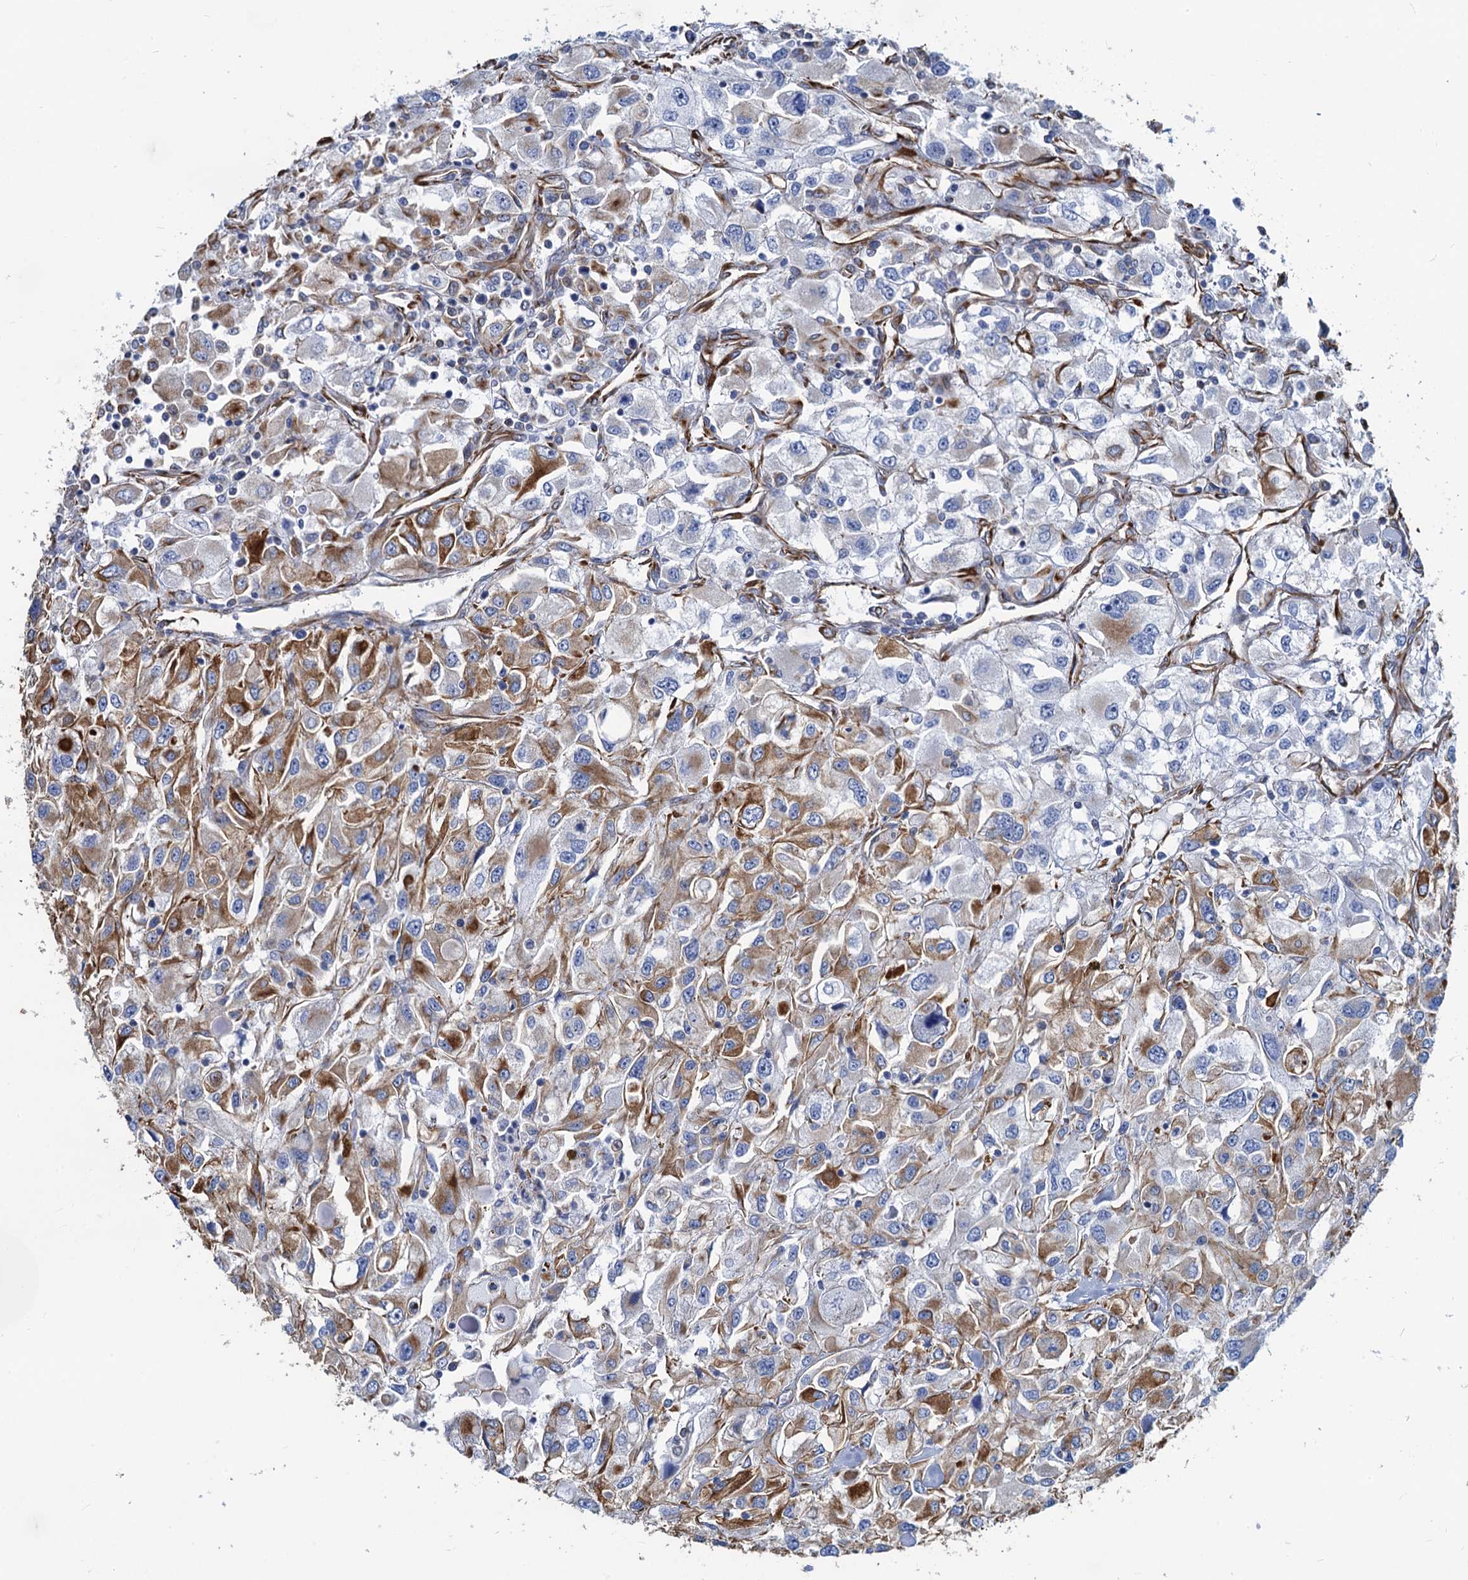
{"staining": {"intensity": "moderate", "quantity": "25%-75%", "location": "cytoplasmic/membranous"}, "tissue": "renal cancer", "cell_type": "Tumor cells", "image_type": "cancer", "snomed": [{"axis": "morphology", "description": "Adenocarcinoma, NOS"}, {"axis": "topography", "description": "Kidney"}], "caption": "Renal cancer was stained to show a protein in brown. There is medium levels of moderate cytoplasmic/membranous expression in approximately 25%-75% of tumor cells. (brown staining indicates protein expression, while blue staining denotes nuclei).", "gene": "PGM2", "patient": {"sex": "female", "age": 52}}